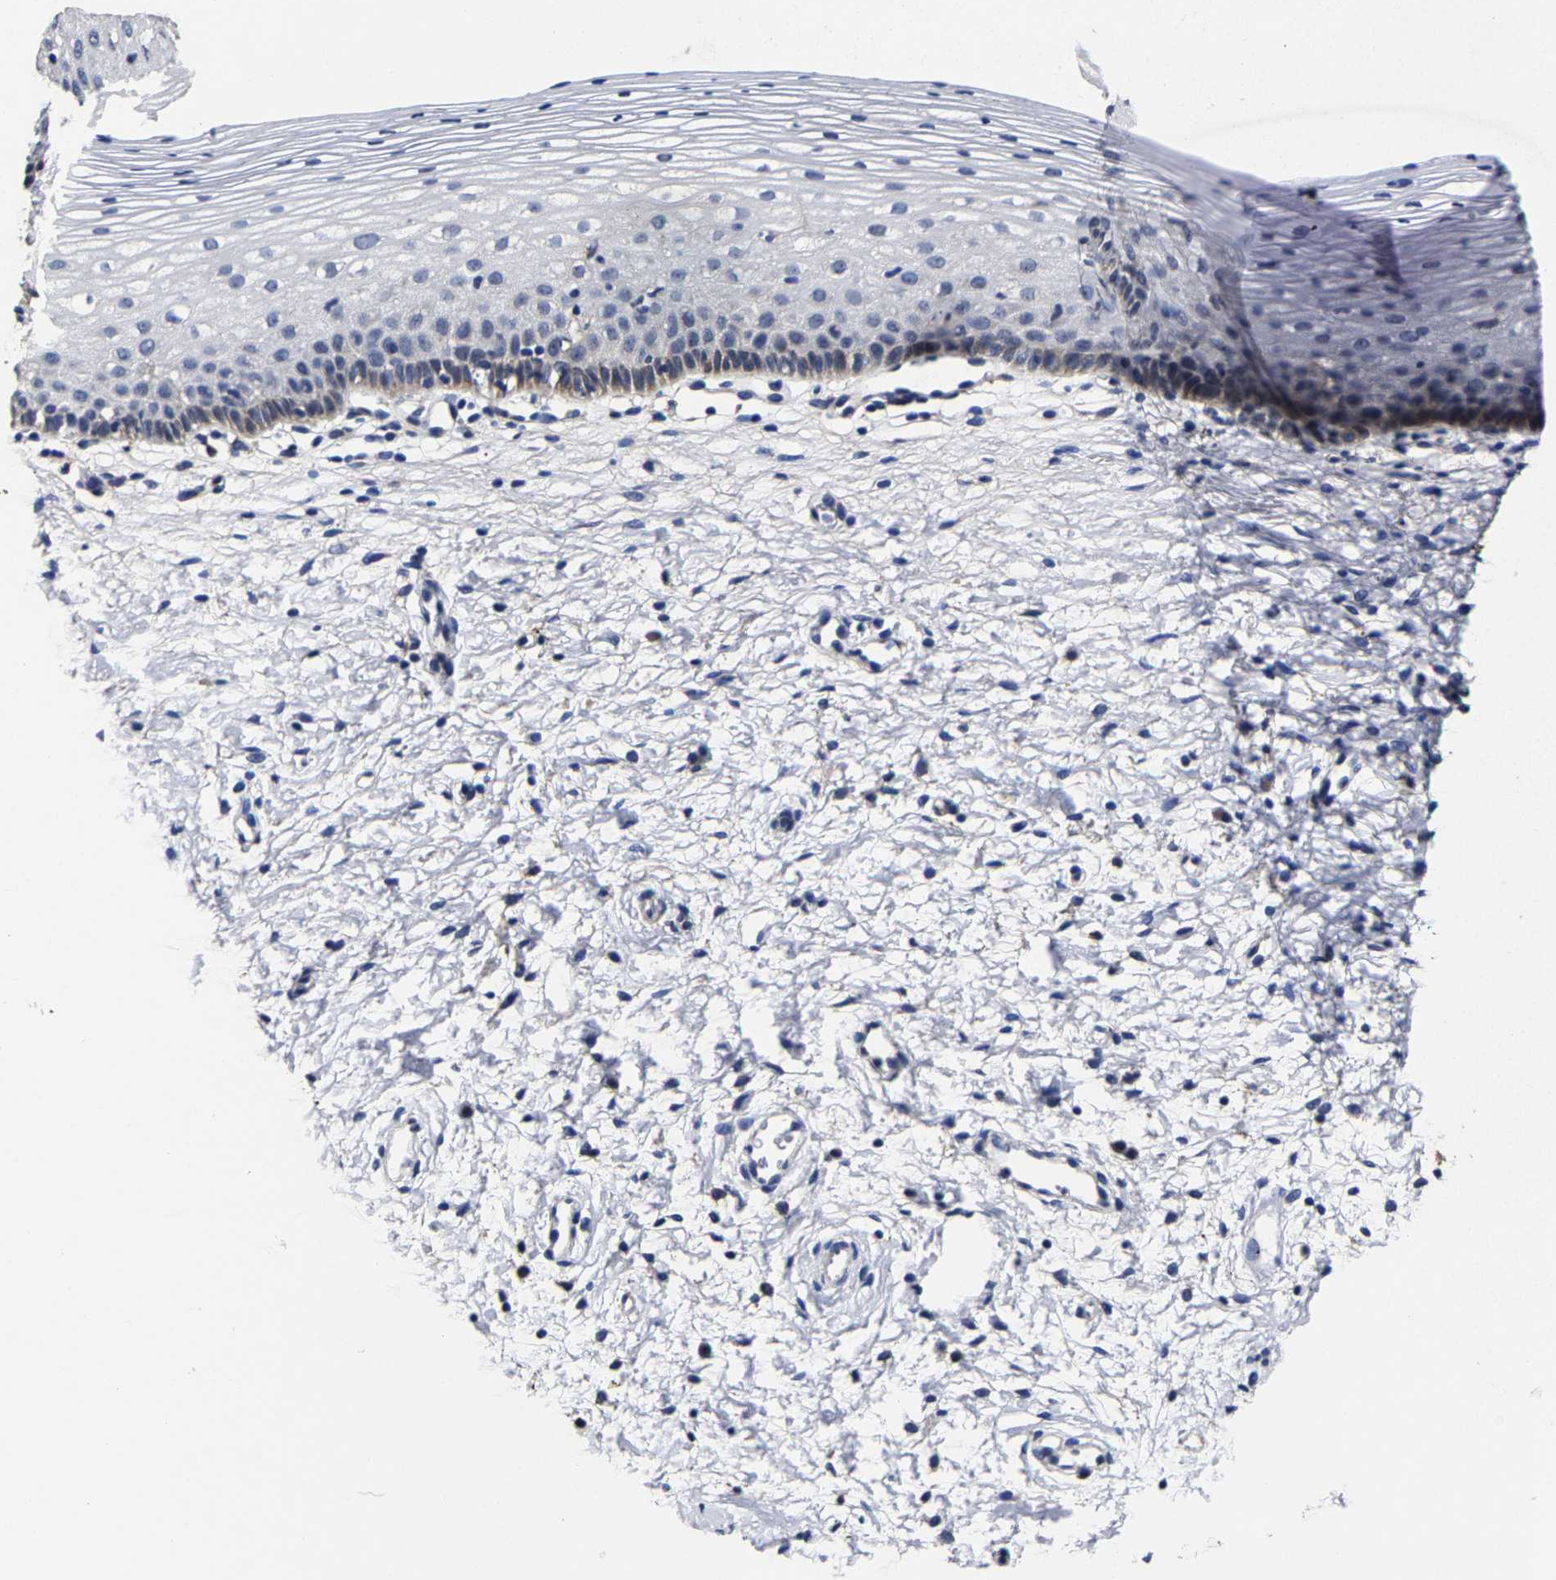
{"staining": {"intensity": "weak", "quantity": "<25%", "location": "cytoplasmic/membranous"}, "tissue": "cervix", "cell_type": "Glandular cells", "image_type": "normal", "snomed": [{"axis": "morphology", "description": "Normal tissue, NOS"}, {"axis": "topography", "description": "Cervix"}], "caption": "This is an IHC micrograph of benign cervix. There is no positivity in glandular cells.", "gene": "AASS", "patient": {"sex": "female", "age": 72}}